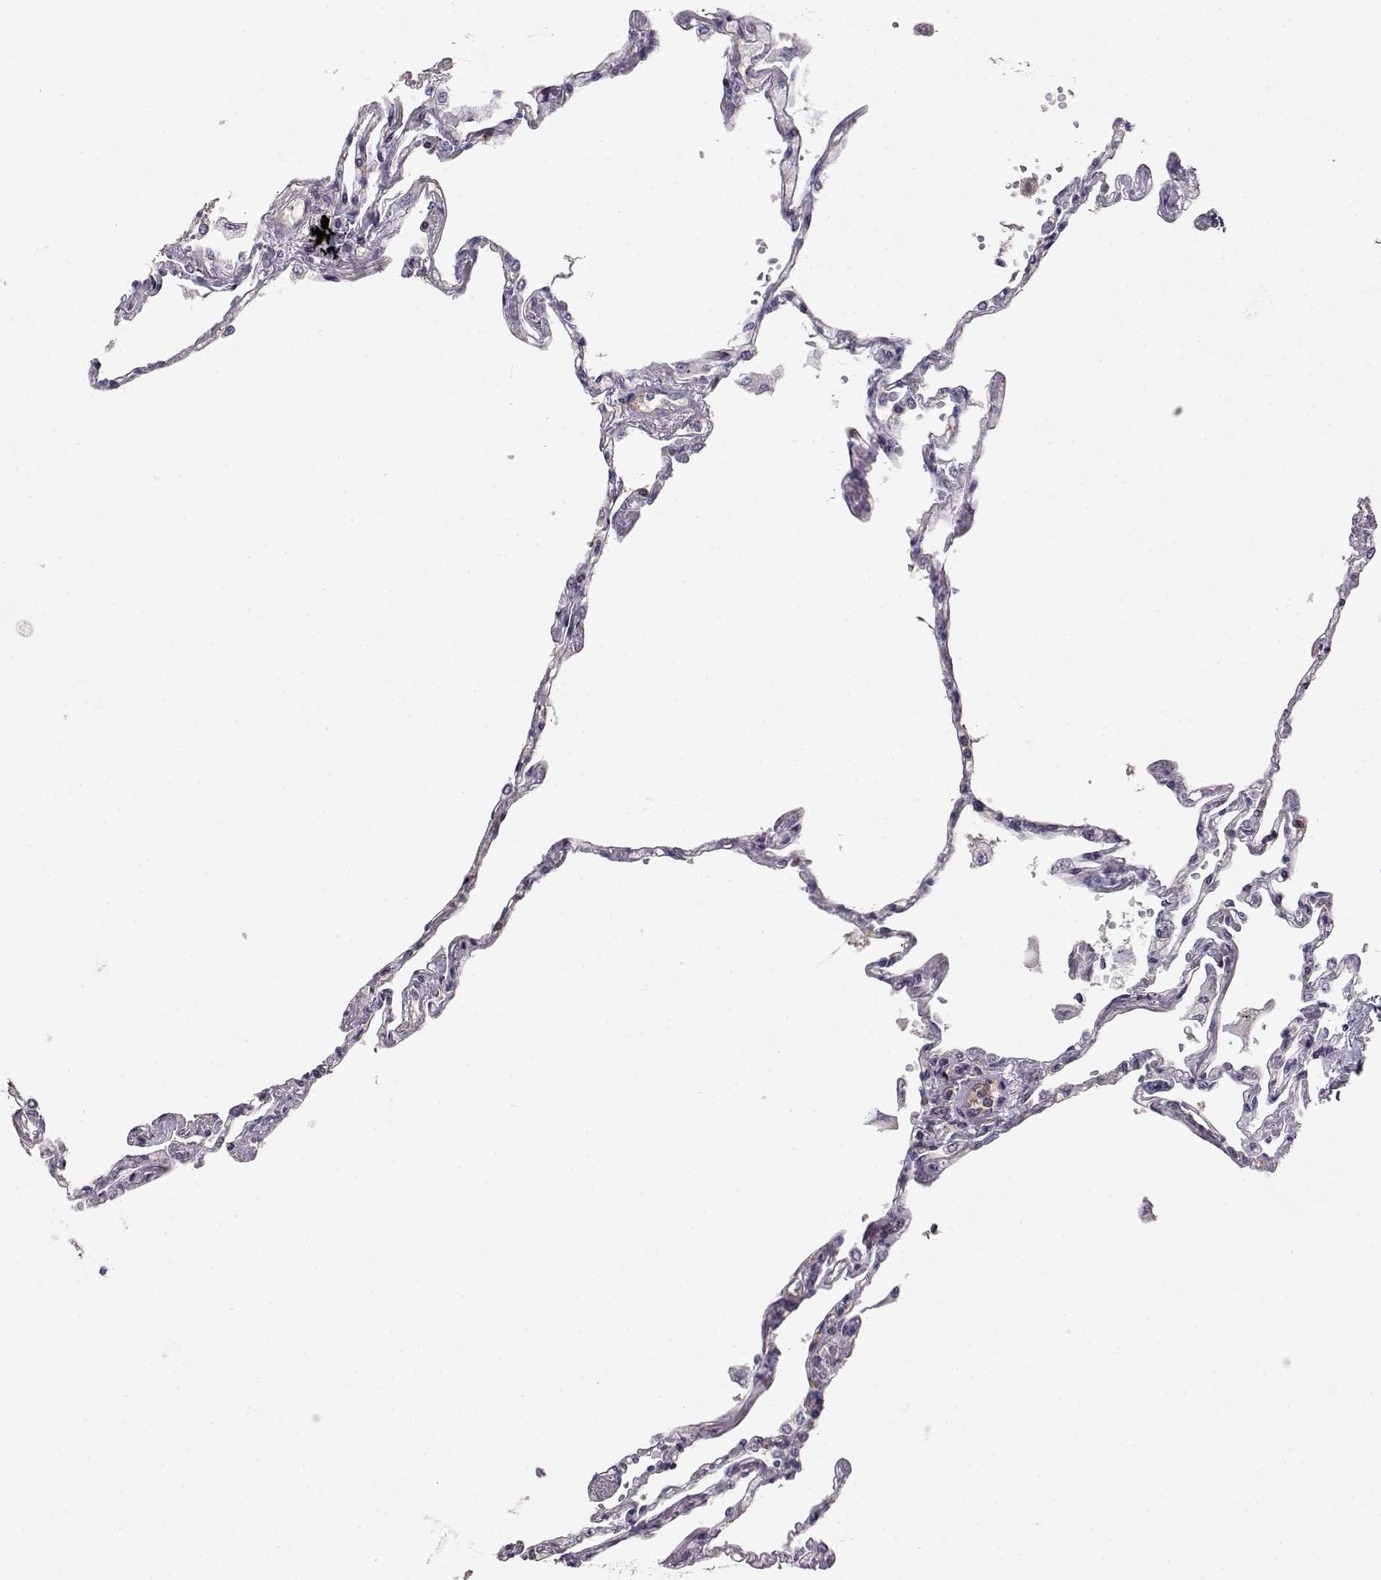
{"staining": {"intensity": "negative", "quantity": "none", "location": "none"}, "tissue": "lung", "cell_type": "Alveolar cells", "image_type": "normal", "snomed": [{"axis": "morphology", "description": "Normal tissue, NOS"}, {"axis": "topography", "description": "Lung"}], "caption": "Protein analysis of normal lung reveals no significant staining in alveolar cells.", "gene": "IFITM1", "patient": {"sex": "female", "age": 67}}